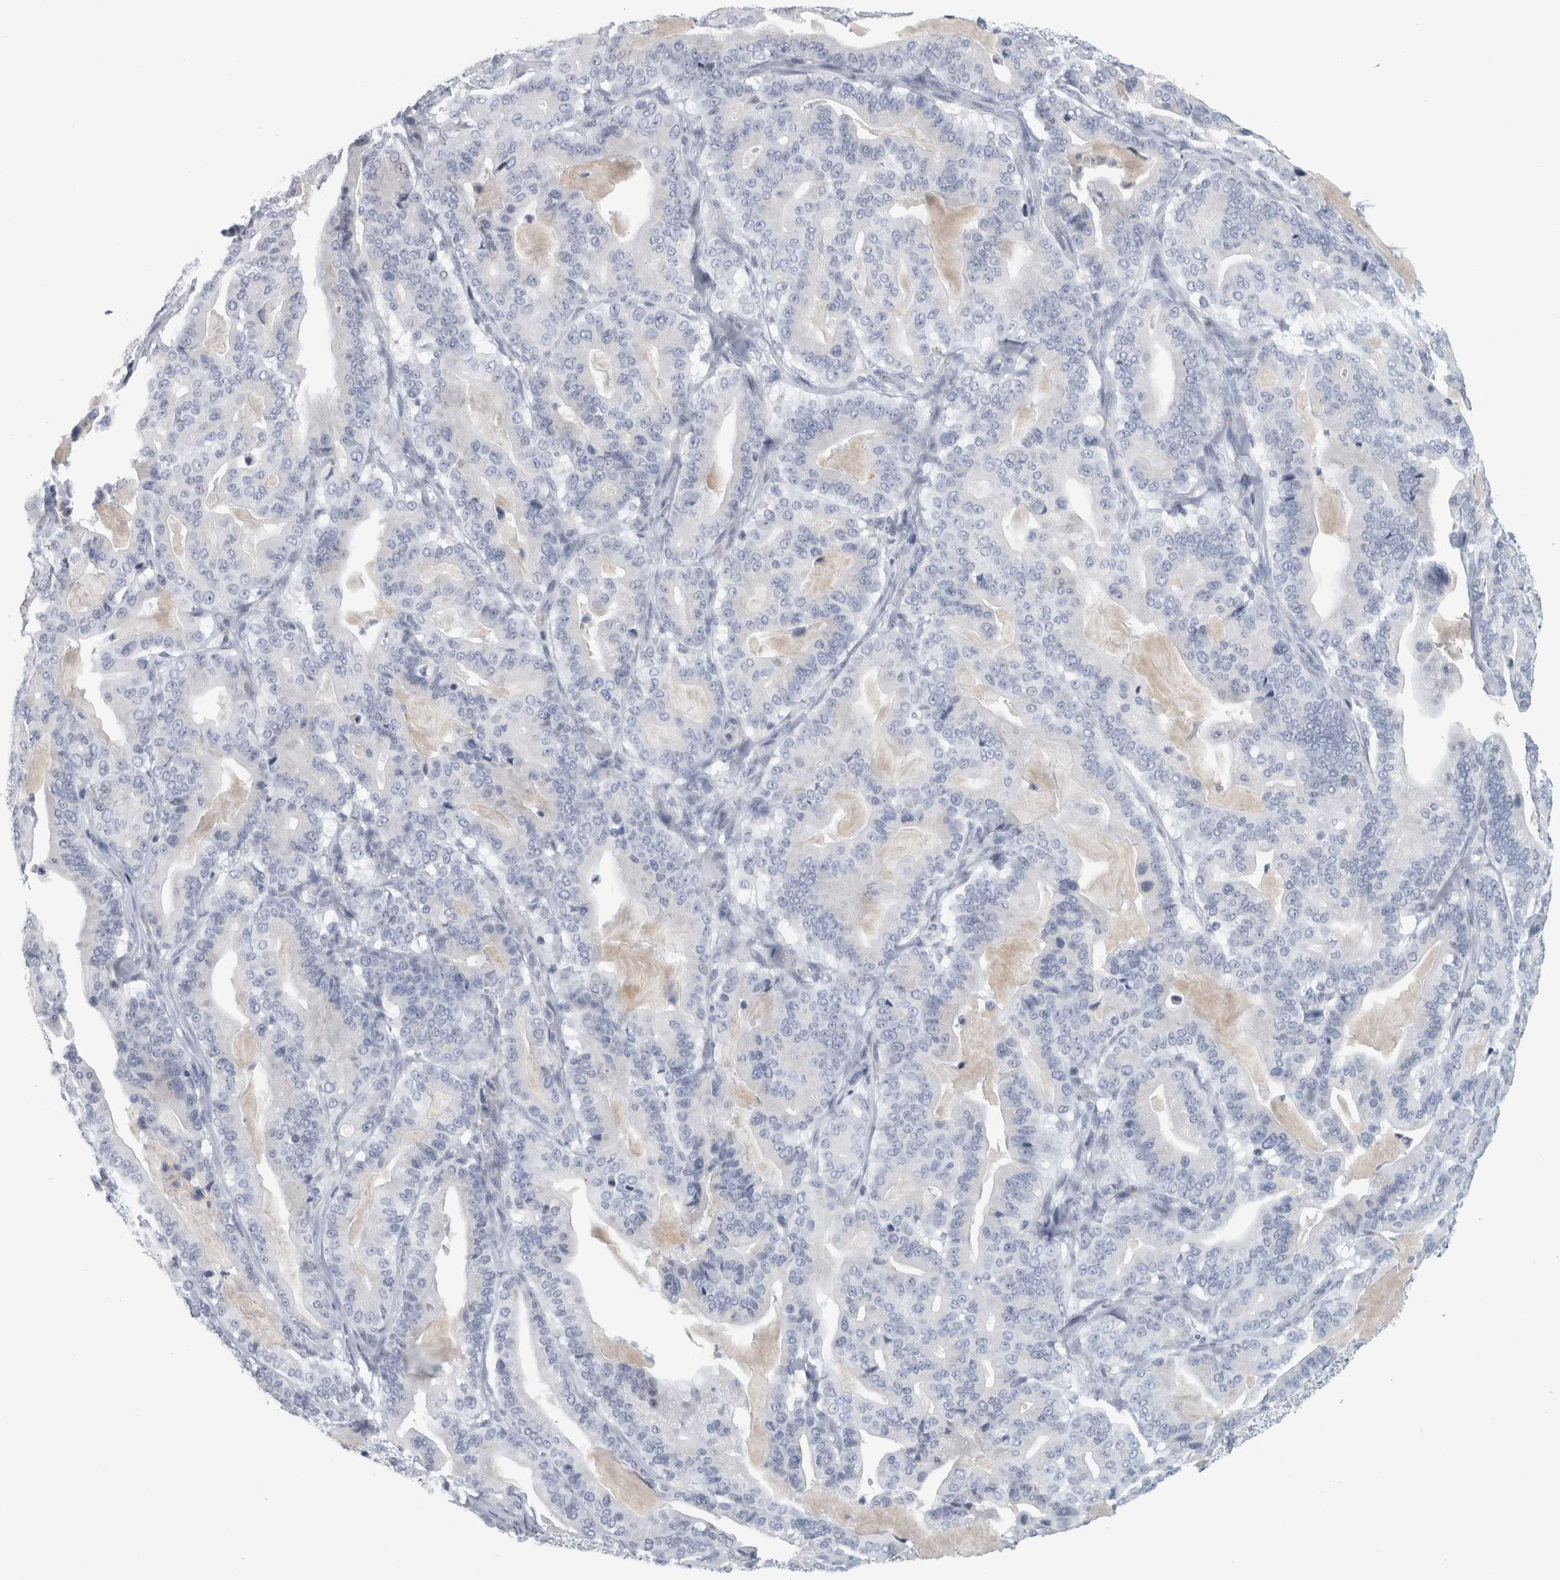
{"staining": {"intensity": "negative", "quantity": "none", "location": "none"}, "tissue": "pancreatic cancer", "cell_type": "Tumor cells", "image_type": "cancer", "snomed": [{"axis": "morphology", "description": "Adenocarcinoma, NOS"}, {"axis": "topography", "description": "Pancreas"}], "caption": "Protein analysis of pancreatic cancer (adenocarcinoma) shows no significant positivity in tumor cells. (Immunohistochemistry (ihc), brightfield microscopy, high magnification).", "gene": "CPE", "patient": {"sex": "male", "age": 63}}